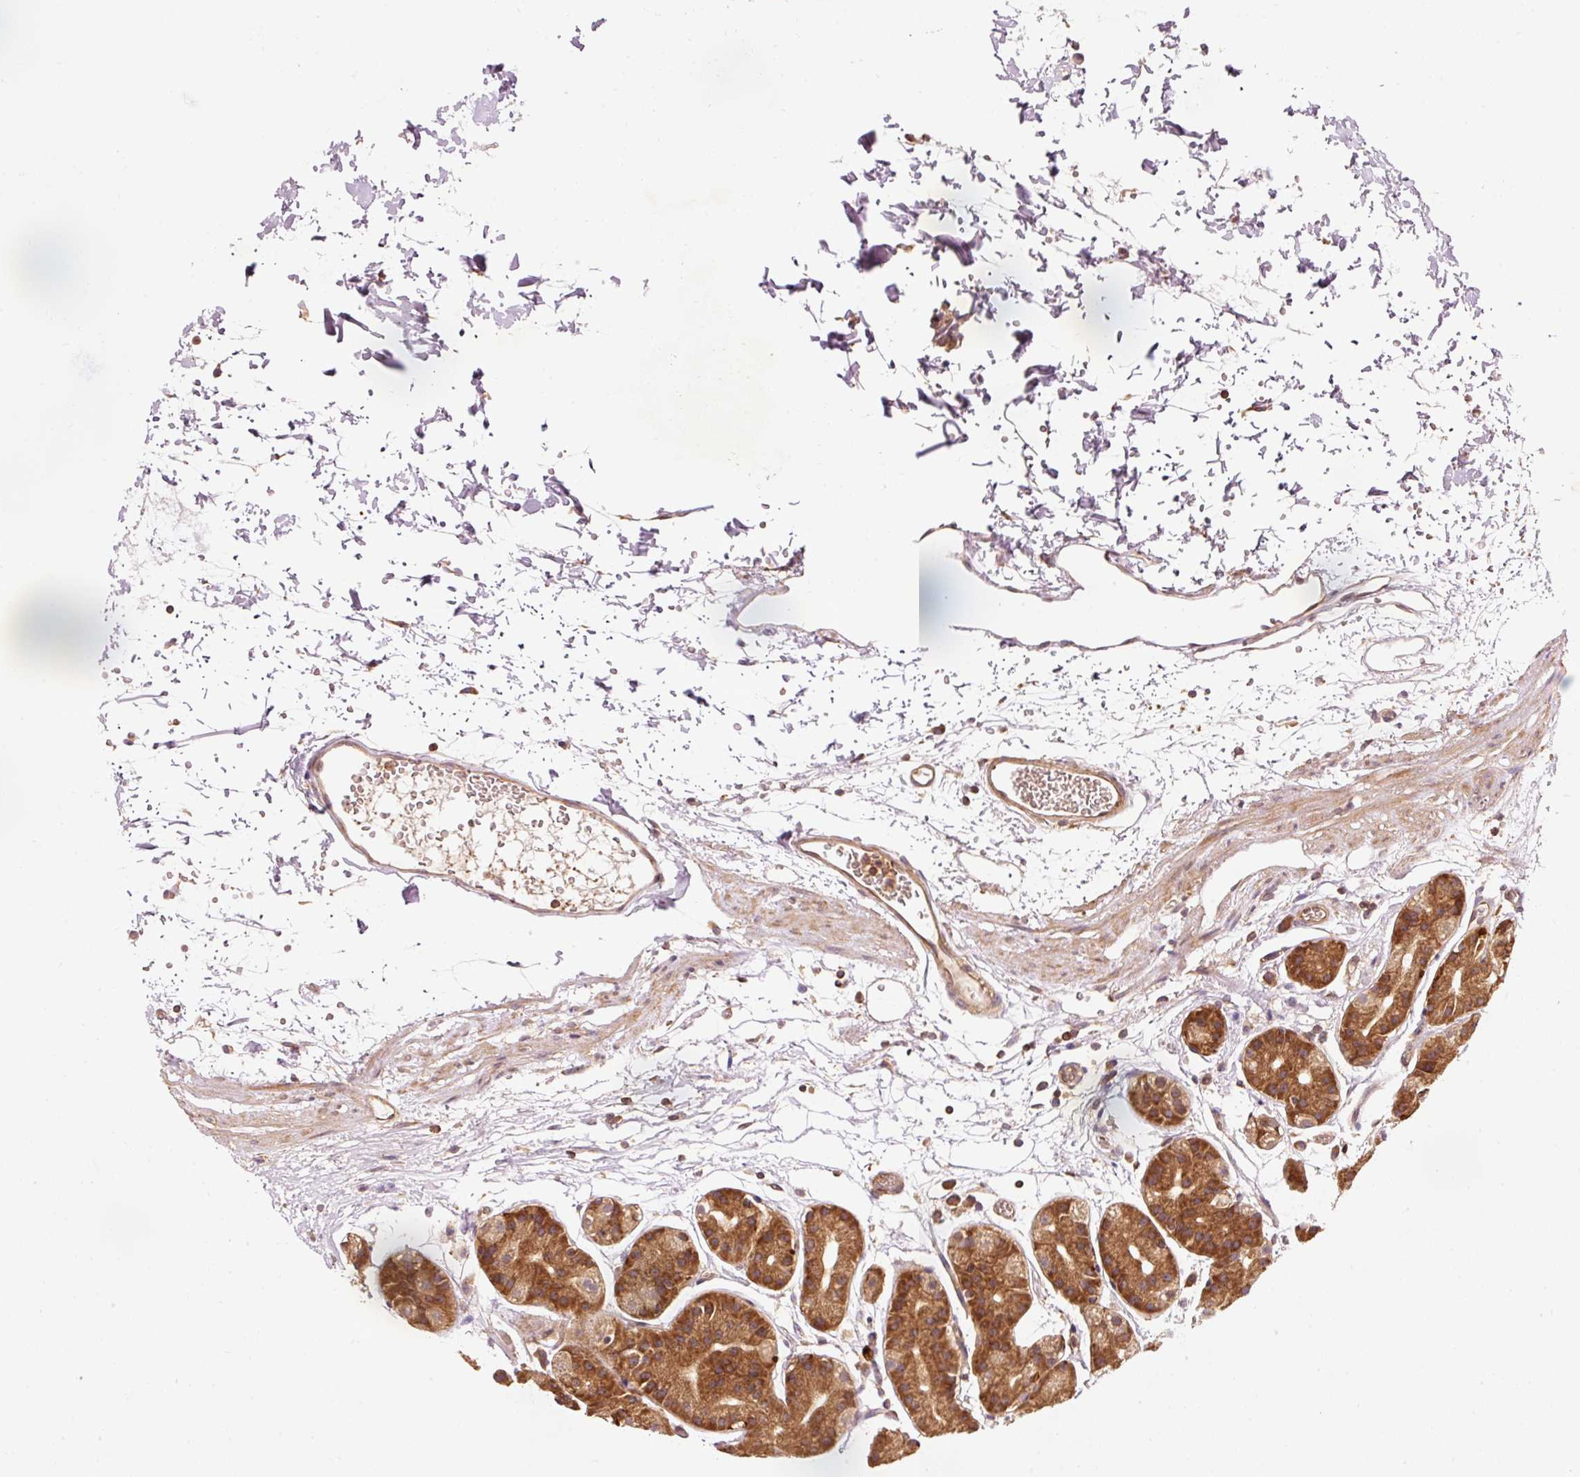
{"staining": {"intensity": "moderate", "quantity": ">75%", "location": "cytoplasmic/membranous"}, "tissue": "stomach", "cell_type": "Glandular cells", "image_type": "normal", "snomed": [{"axis": "morphology", "description": "Normal tissue, NOS"}, {"axis": "topography", "description": "Stomach"}], "caption": "A medium amount of moderate cytoplasmic/membranous expression is appreciated in approximately >75% of glandular cells in unremarkable stomach.", "gene": "PDAP1", "patient": {"sex": "female", "age": 57}}